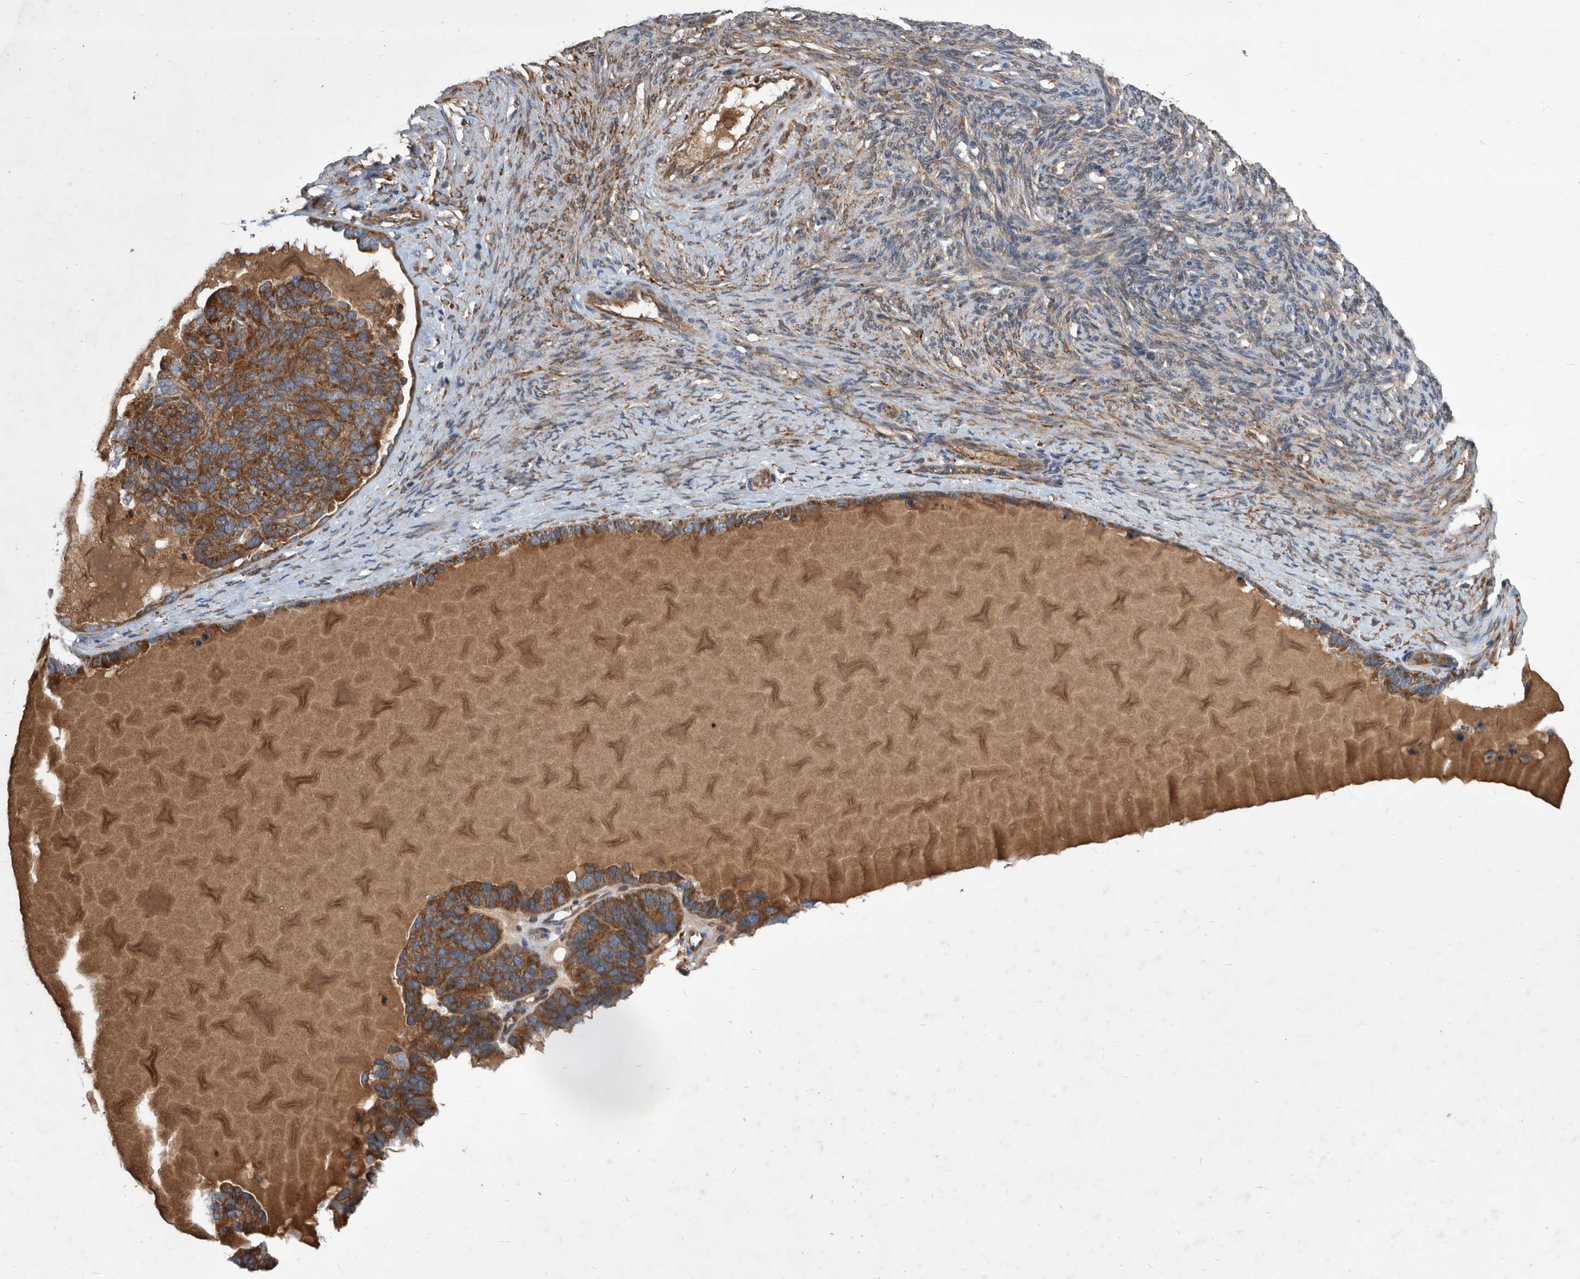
{"staining": {"intensity": "strong", "quantity": ">75%", "location": "cytoplasmic/membranous"}, "tissue": "ovarian cancer", "cell_type": "Tumor cells", "image_type": "cancer", "snomed": [{"axis": "morphology", "description": "Cystadenocarcinoma, serous, NOS"}, {"axis": "topography", "description": "Ovary"}], "caption": "IHC (DAB) staining of human serous cystadenocarcinoma (ovarian) shows strong cytoplasmic/membranous protein staining in approximately >75% of tumor cells.", "gene": "ATP13A3", "patient": {"sex": "female", "age": 44}}